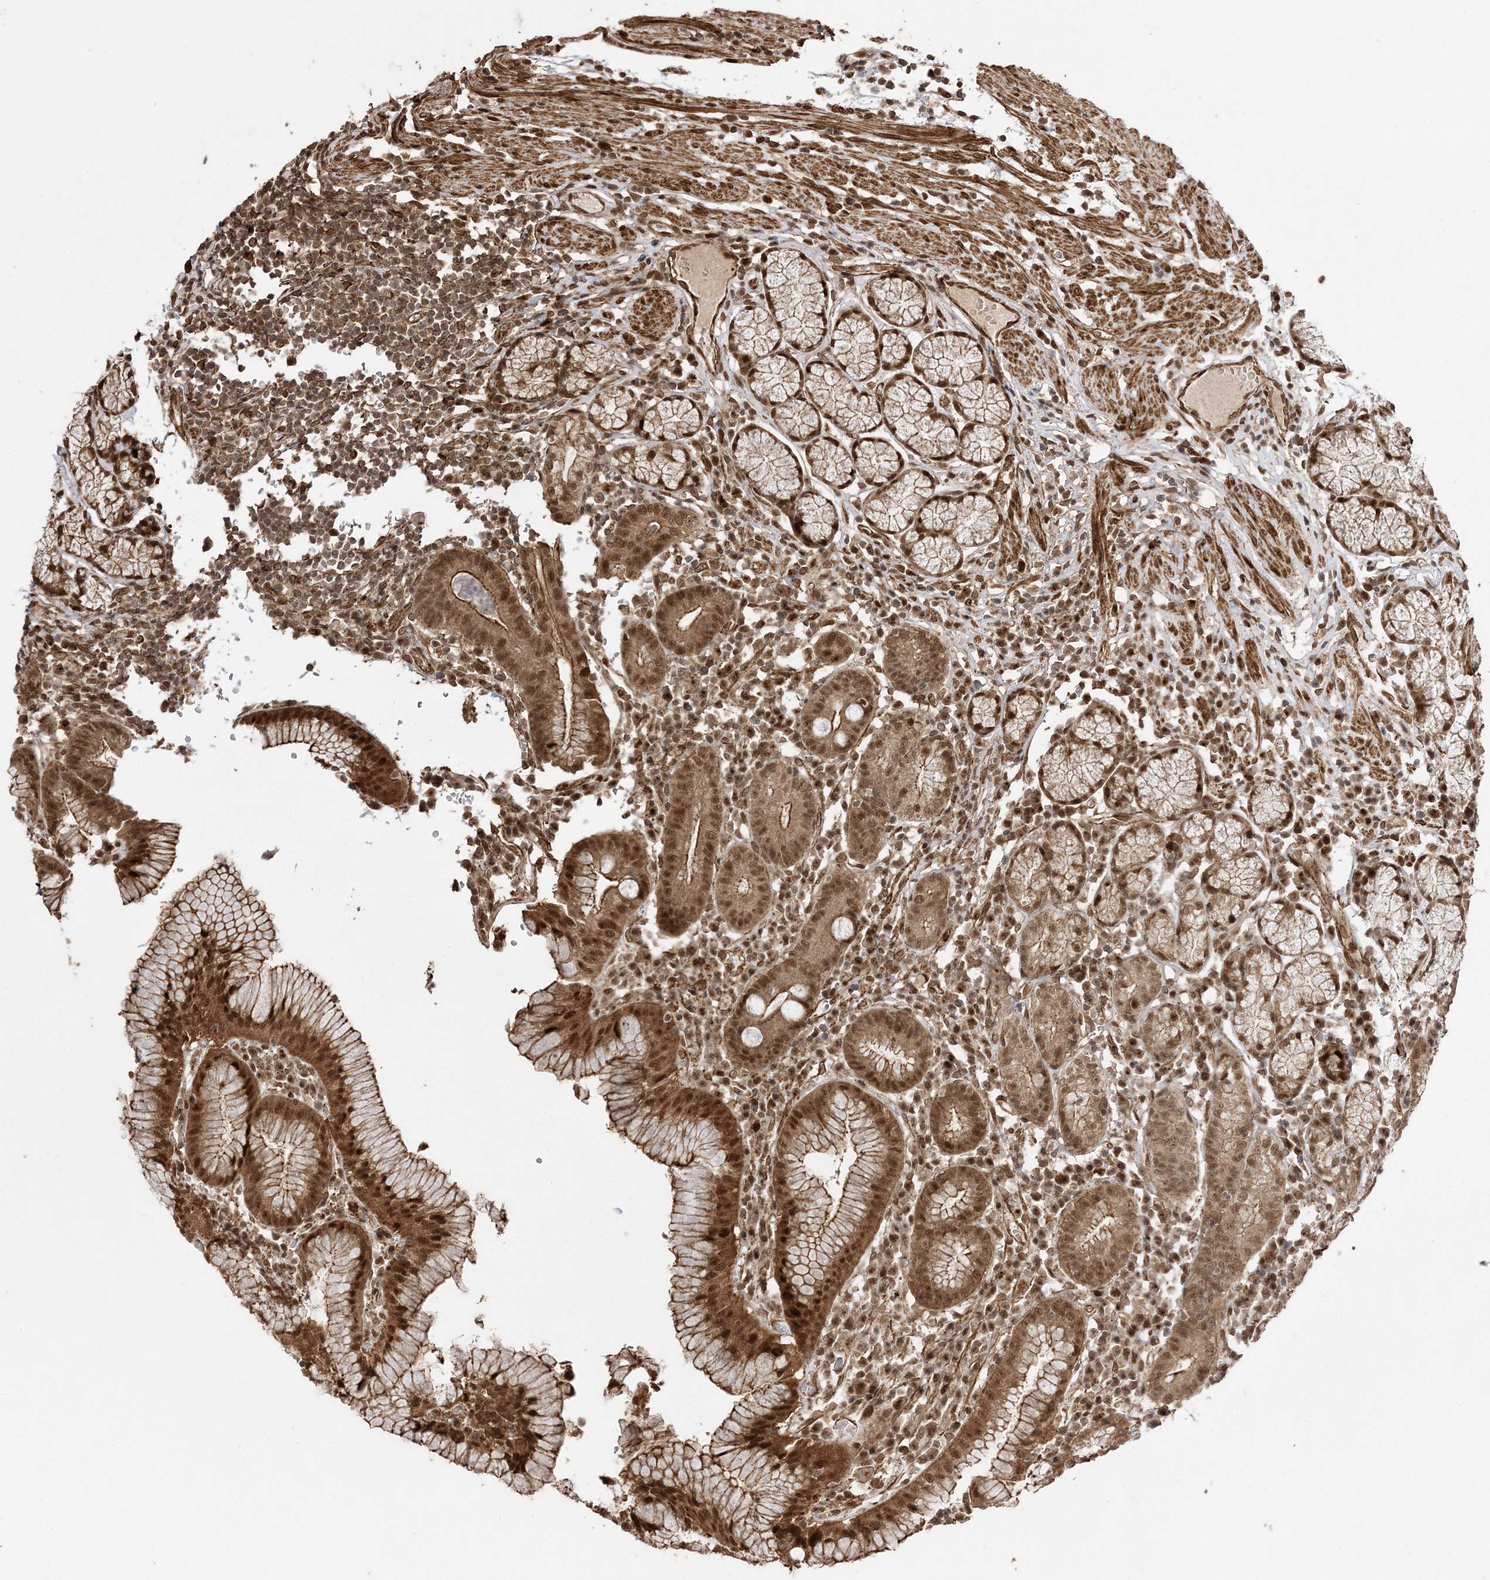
{"staining": {"intensity": "moderate", "quantity": ">75%", "location": "cytoplasmic/membranous,nuclear"}, "tissue": "stomach", "cell_type": "Glandular cells", "image_type": "normal", "snomed": [{"axis": "morphology", "description": "Normal tissue, NOS"}, {"axis": "topography", "description": "Stomach"}], "caption": "Moderate cytoplasmic/membranous,nuclear positivity for a protein is present in about >75% of glandular cells of unremarkable stomach using immunohistochemistry (IHC).", "gene": "ETAA1", "patient": {"sex": "male", "age": 55}}